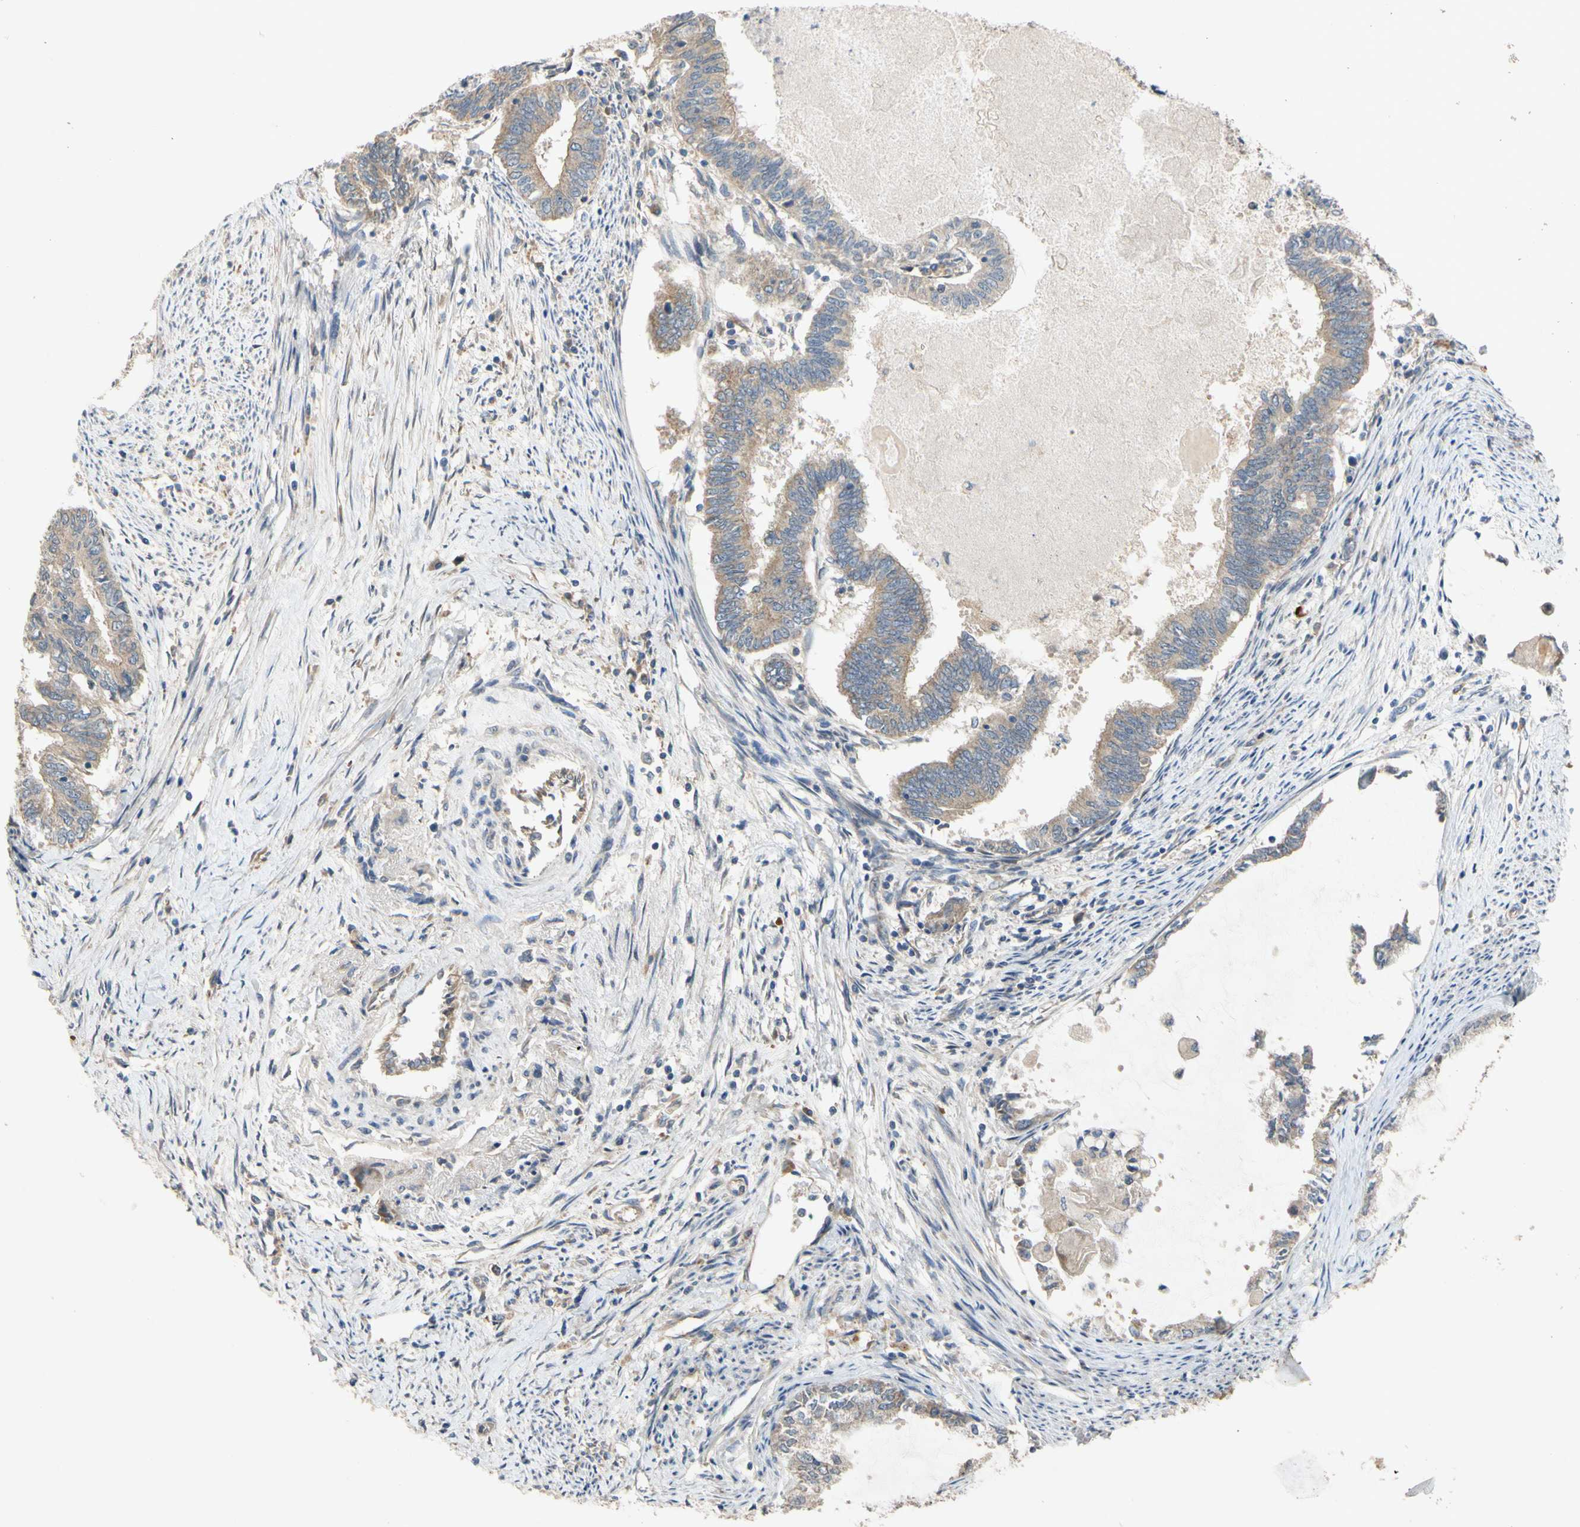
{"staining": {"intensity": "weak", "quantity": ">75%", "location": "cytoplasmic/membranous"}, "tissue": "endometrial cancer", "cell_type": "Tumor cells", "image_type": "cancer", "snomed": [{"axis": "morphology", "description": "Adenocarcinoma, NOS"}, {"axis": "topography", "description": "Endometrium"}], "caption": "An image showing weak cytoplasmic/membranous expression in about >75% of tumor cells in endometrial adenocarcinoma, as visualized by brown immunohistochemical staining.", "gene": "MBTPS2", "patient": {"sex": "female", "age": 86}}